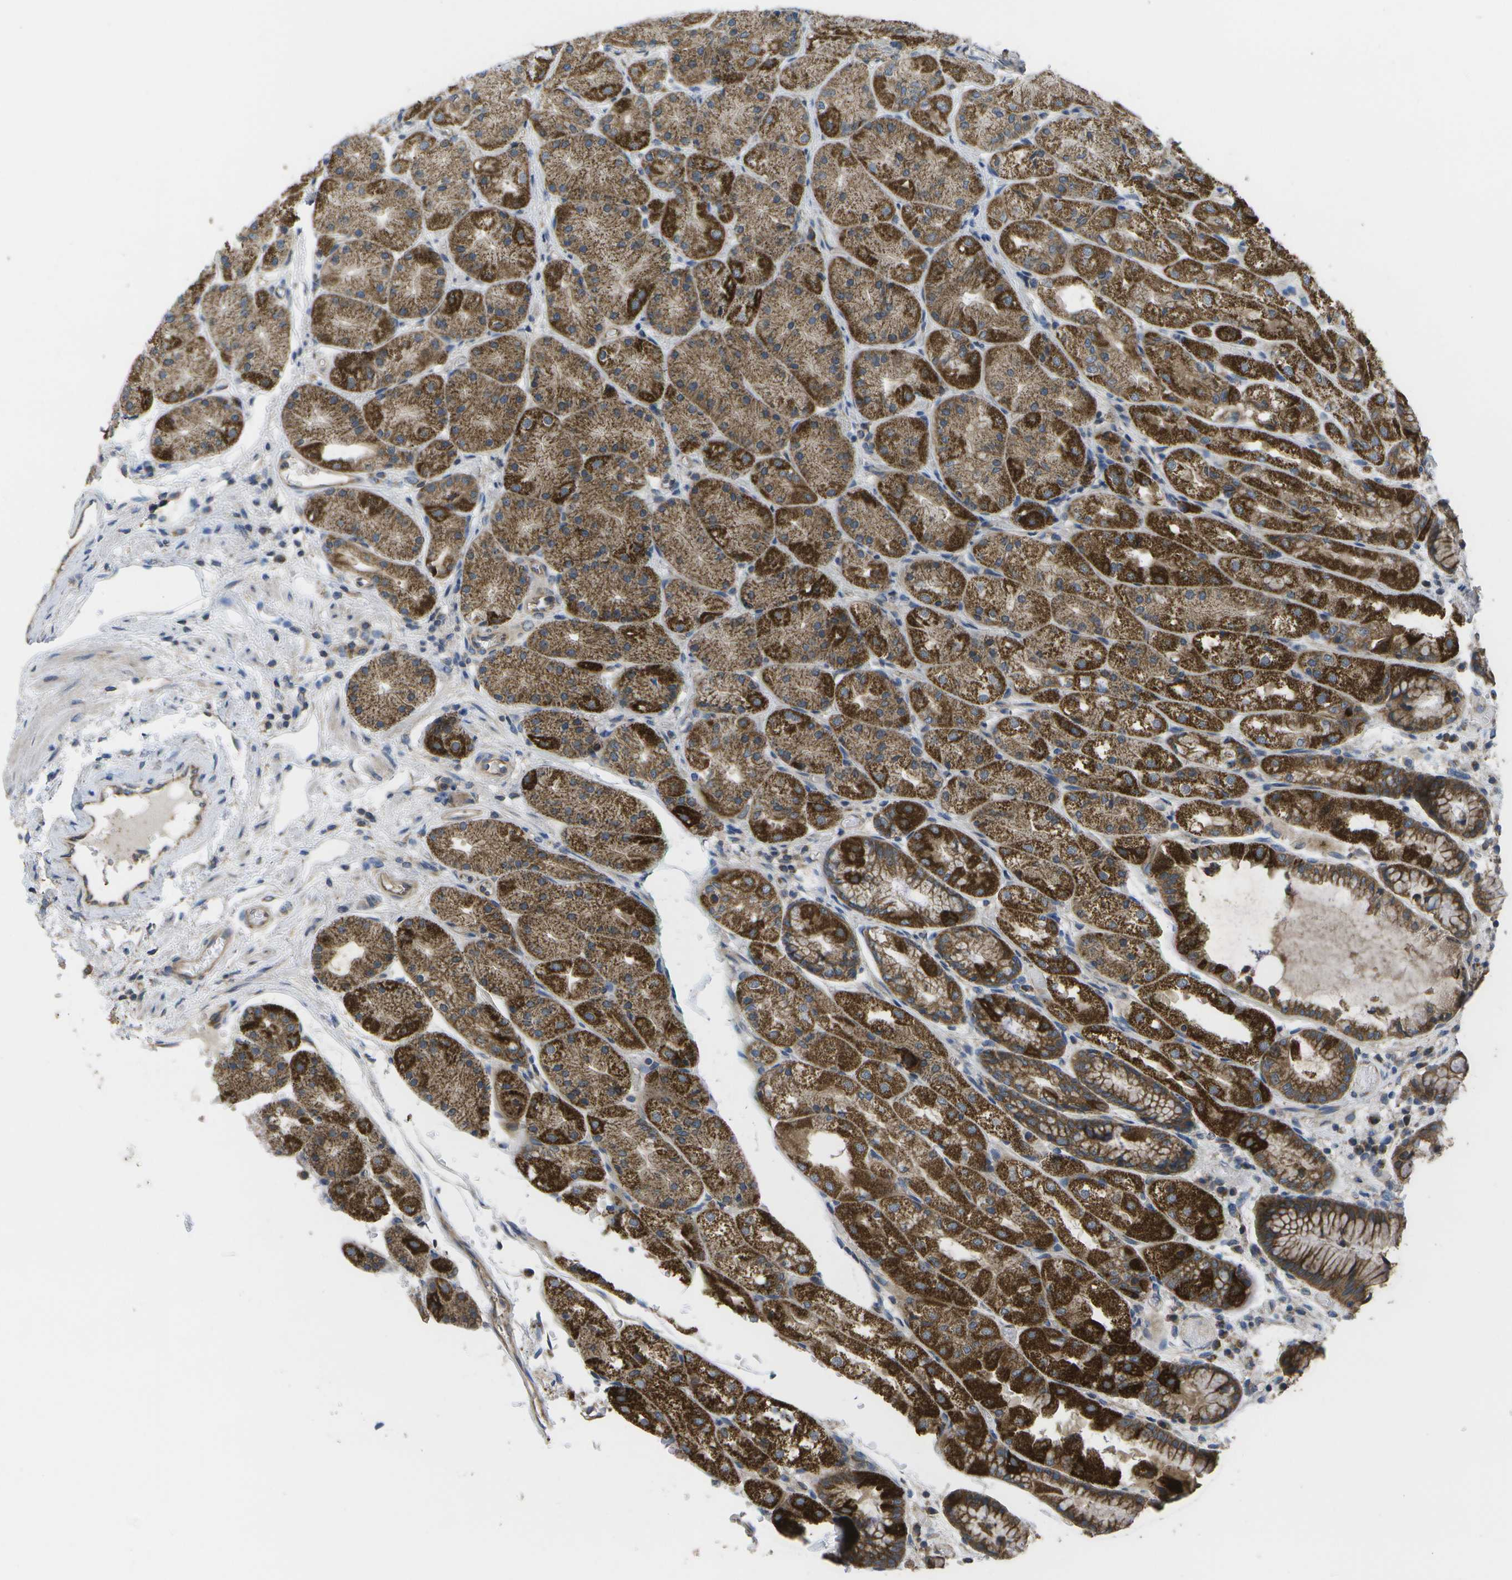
{"staining": {"intensity": "strong", "quantity": ">75%", "location": "cytoplasmic/membranous"}, "tissue": "stomach", "cell_type": "Glandular cells", "image_type": "normal", "snomed": [{"axis": "morphology", "description": "Normal tissue, NOS"}, {"axis": "topography", "description": "Stomach, upper"}], "caption": "Benign stomach reveals strong cytoplasmic/membranous staining in about >75% of glandular cells.", "gene": "DPM3", "patient": {"sex": "male", "age": 72}}